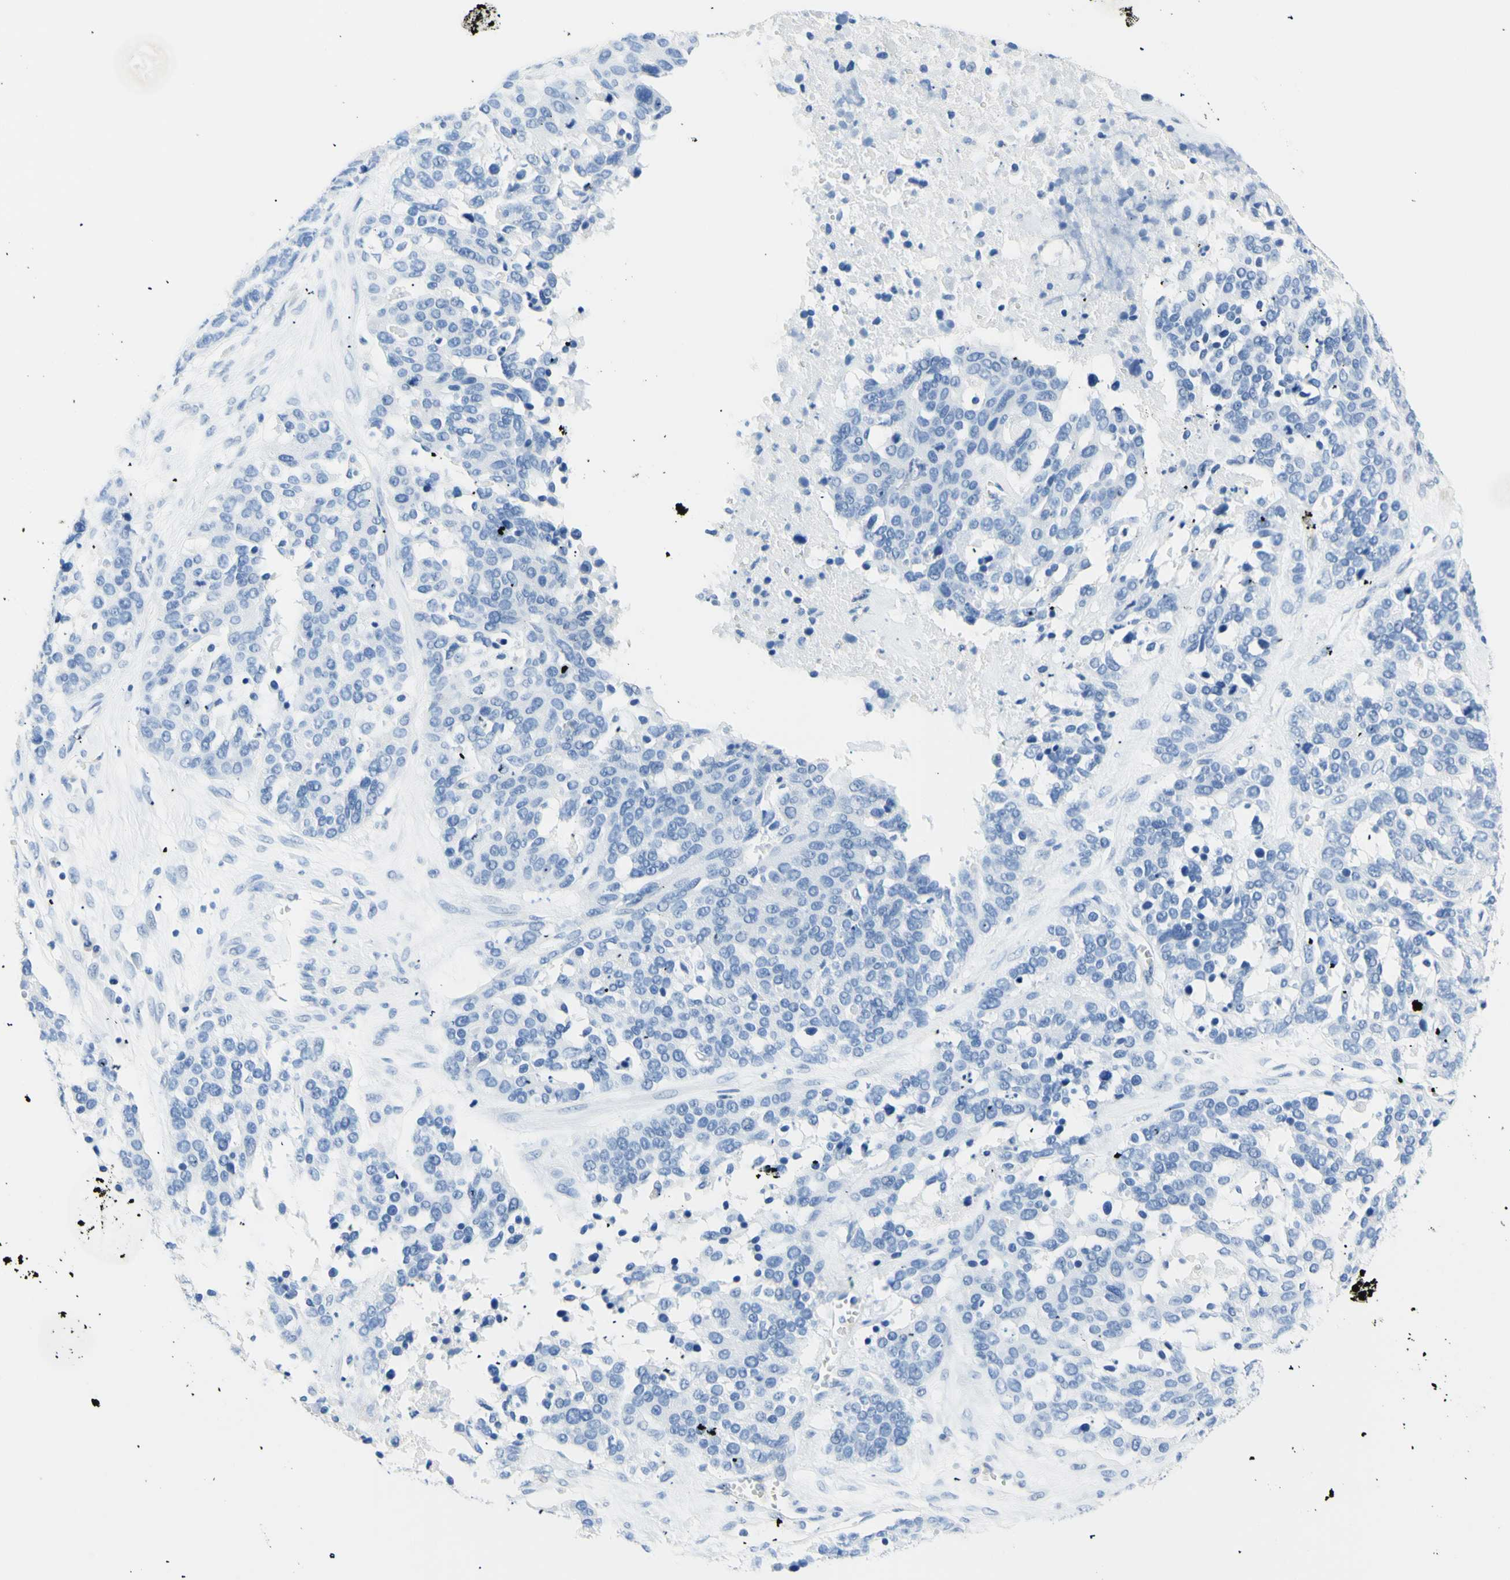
{"staining": {"intensity": "negative", "quantity": "none", "location": "none"}, "tissue": "ovarian cancer", "cell_type": "Tumor cells", "image_type": "cancer", "snomed": [{"axis": "morphology", "description": "Cystadenocarcinoma, serous, NOS"}, {"axis": "topography", "description": "Ovary"}], "caption": "An image of human ovarian cancer (serous cystadenocarcinoma) is negative for staining in tumor cells.", "gene": "HPCA", "patient": {"sex": "female", "age": 44}}